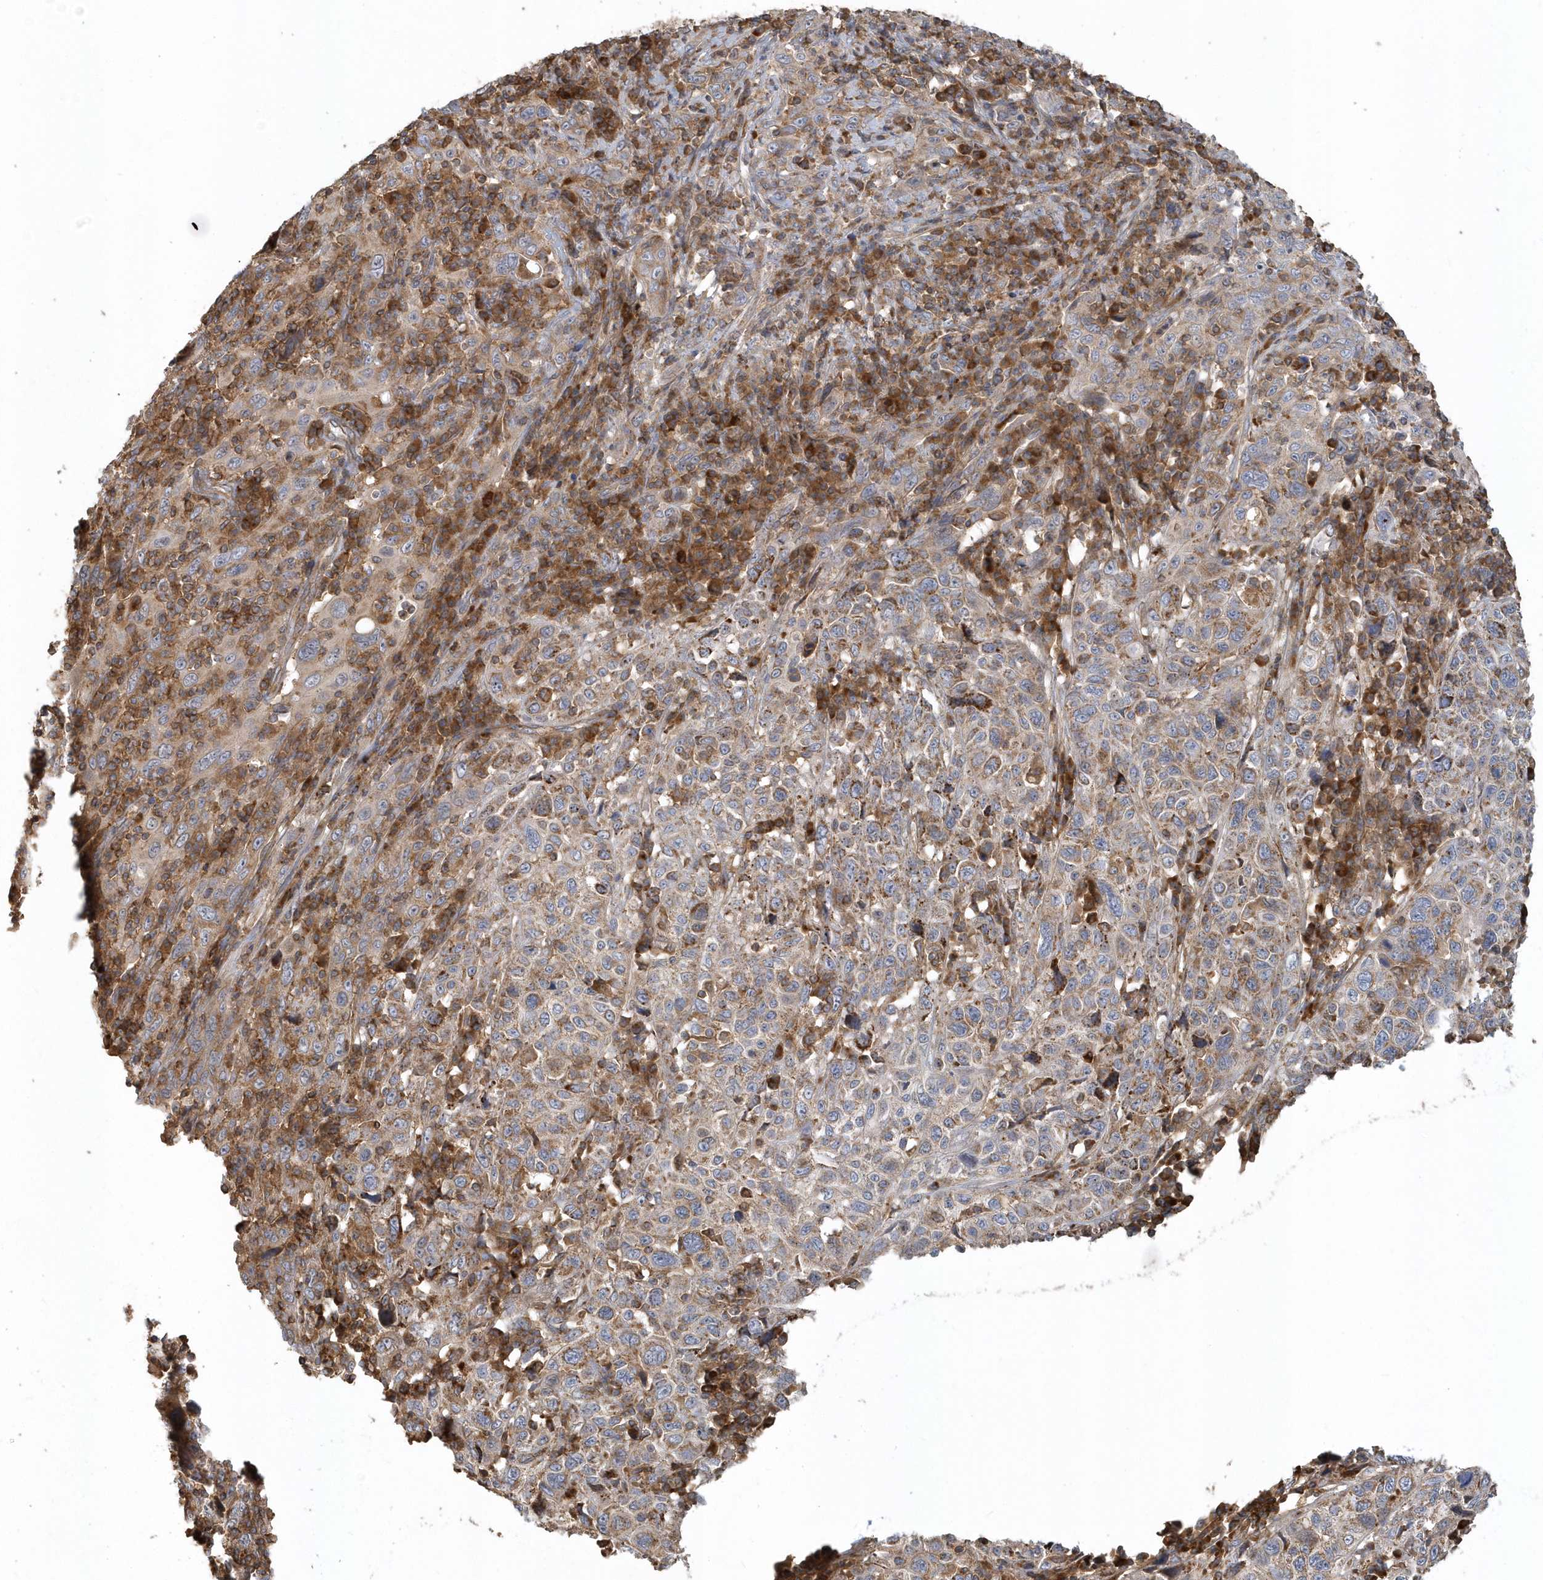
{"staining": {"intensity": "weak", "quantity": ">75%", "location": "cytoplasmic/membranous"}, "tissue": "cervical cancer", "cell_type": "Tumor cells", "image_type": "cancer", "snomed": [{"axis": "morphology", "description": "Squamous cell carcinoma, NOS"}, {"axis": "topography", "description": "Cervix"}], "caption": "Cervical squamous cell carcinoma stained for a protein shows weak cytoplasmic/membranous positivity in tumor cells.", "gene": "TRAIP", "patient": {"sex": "female", "age": 46}}